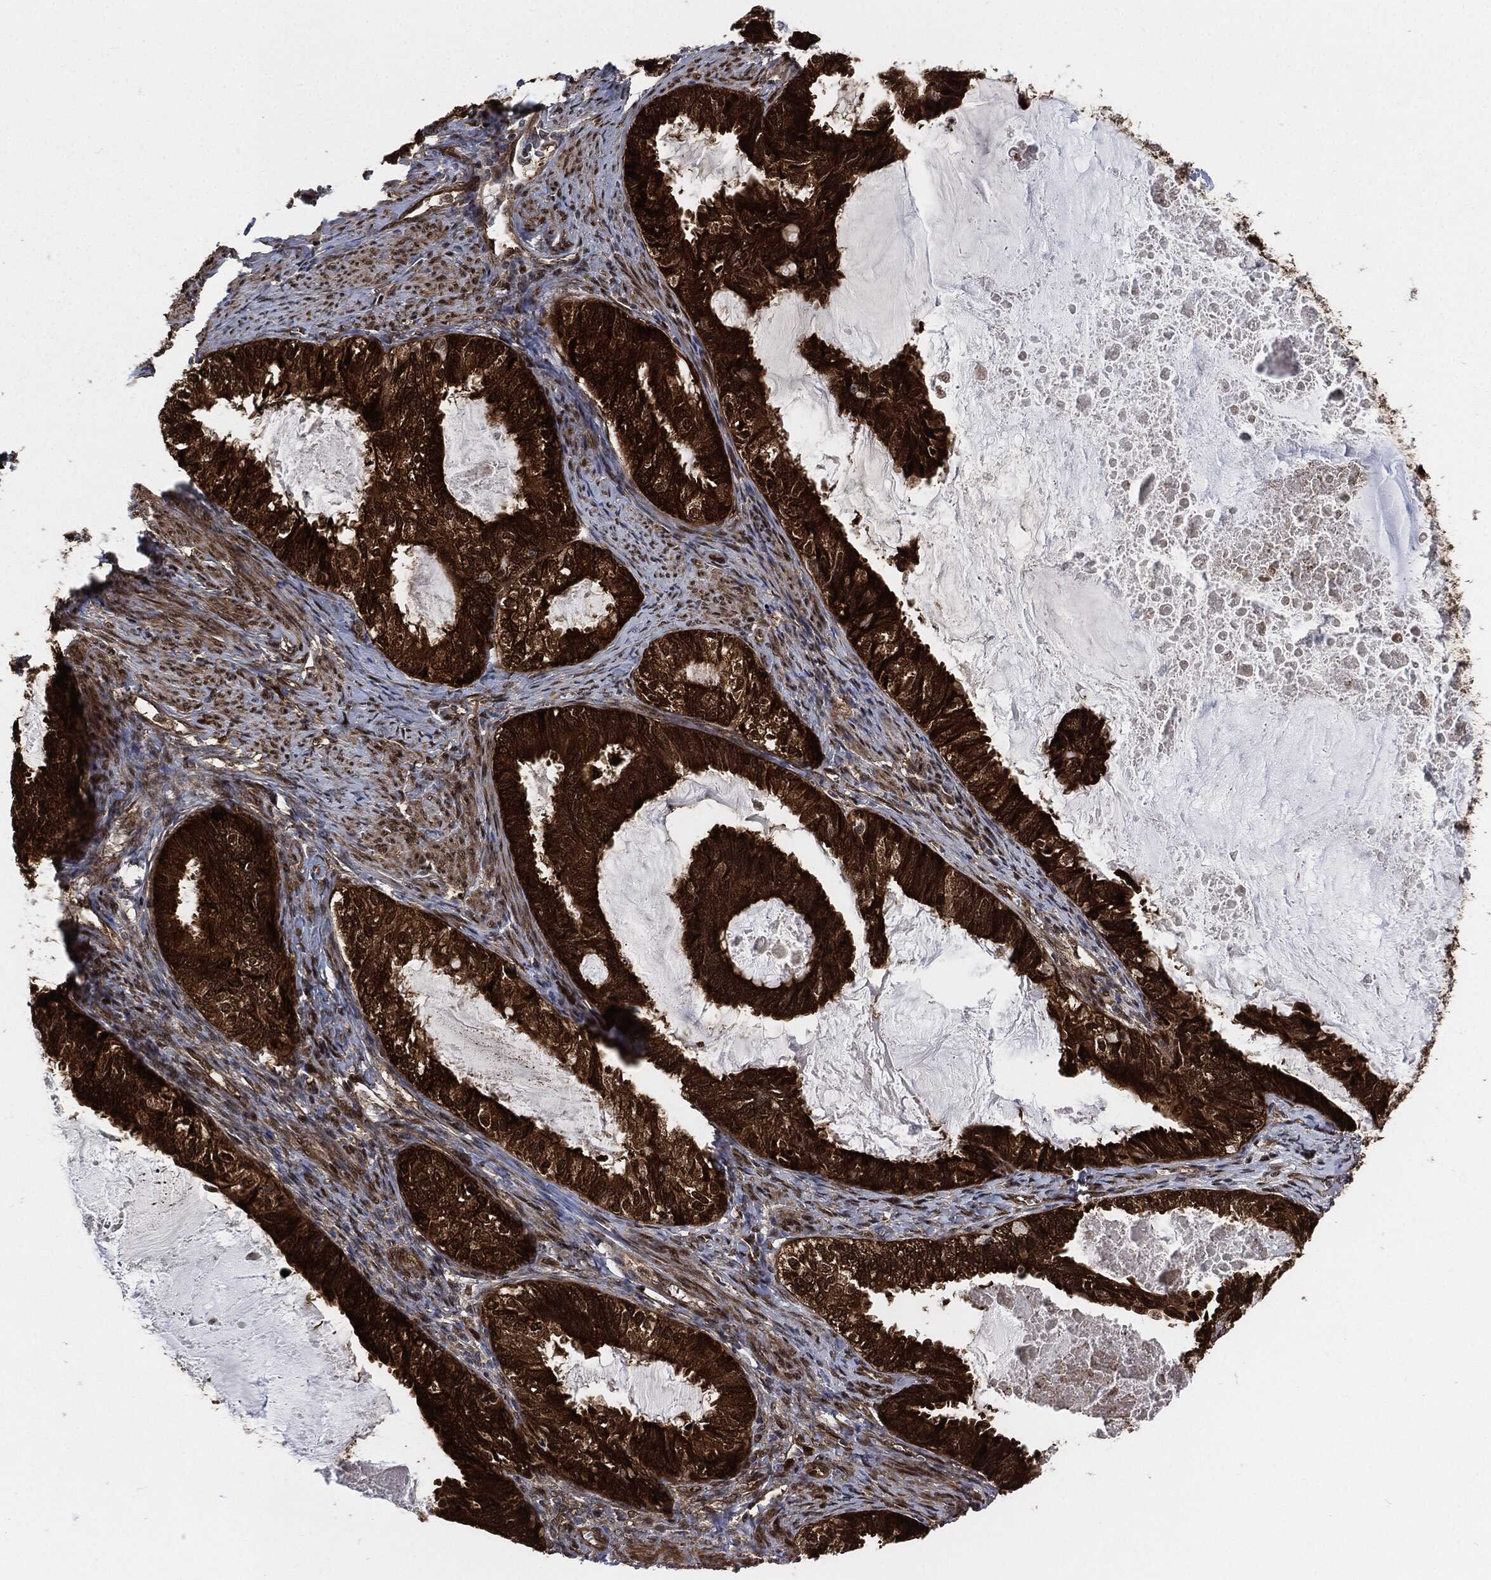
{"staining": {"intensity": "strong", "quantity": ">75%", "location": "cytoplasmic/membranous,nuclear"}, "tissue": "endometrial cancer", "cell_type": "Tumor cells", "image_type": "cancer", "snomed": [{"axis": "morphology", "description": "Adenocarcinoma, NOS"}, {"axis": "topography", "description": "Endometrium"}], "caption": "Brown immunohistochemical staining in endometrial adenocarcinoma demonstrates strong cytoplasmic/membranous and nuclear staining in about >75% of tumor cells.", "gene": "DCTN1", "patient": {"sex": "female", "age": 86}}